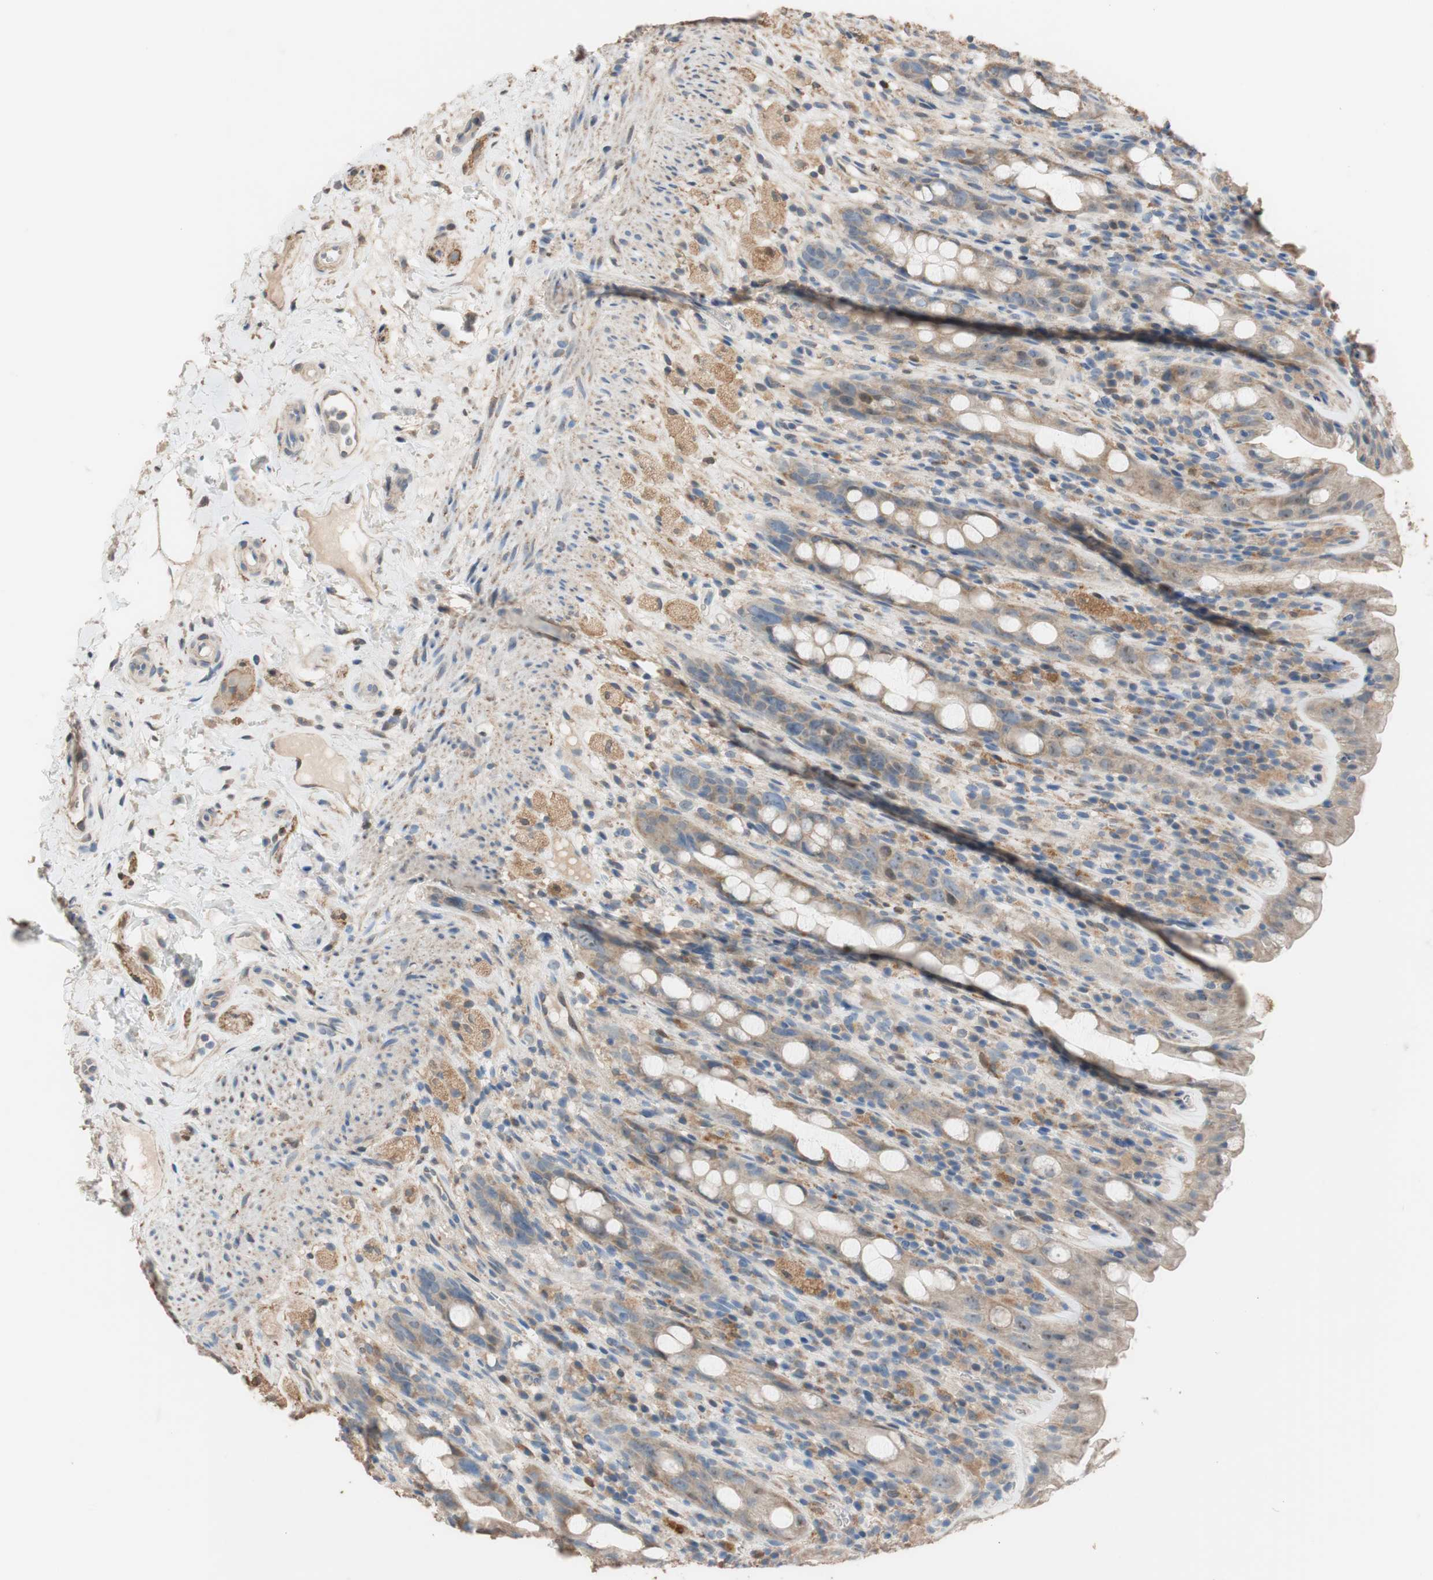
{"staining": {"intensity": "moderate", "quantity": ">75%", "location": "cytoplasmic/membranous"}, "tissue": "rectum", "cell_type": "Glandular cells", "image_type": "normal", "snomed": [{"axis": "morphology", "description": "Normal tissue, NOS"}, {"axis": "topography", "description": "Rectum"}], "caption": "Glandular cells reveal moderate cytoplasmic/membranous positivity in about >75% of cells in normal rectum. The protein of interest is stained brown, and the nuclei are stained in blue (DAB IHC with brightfield microscopy, high magnification).", "gene": "ALDH1A2", "patient": {"sex": "male", "age": 44}}